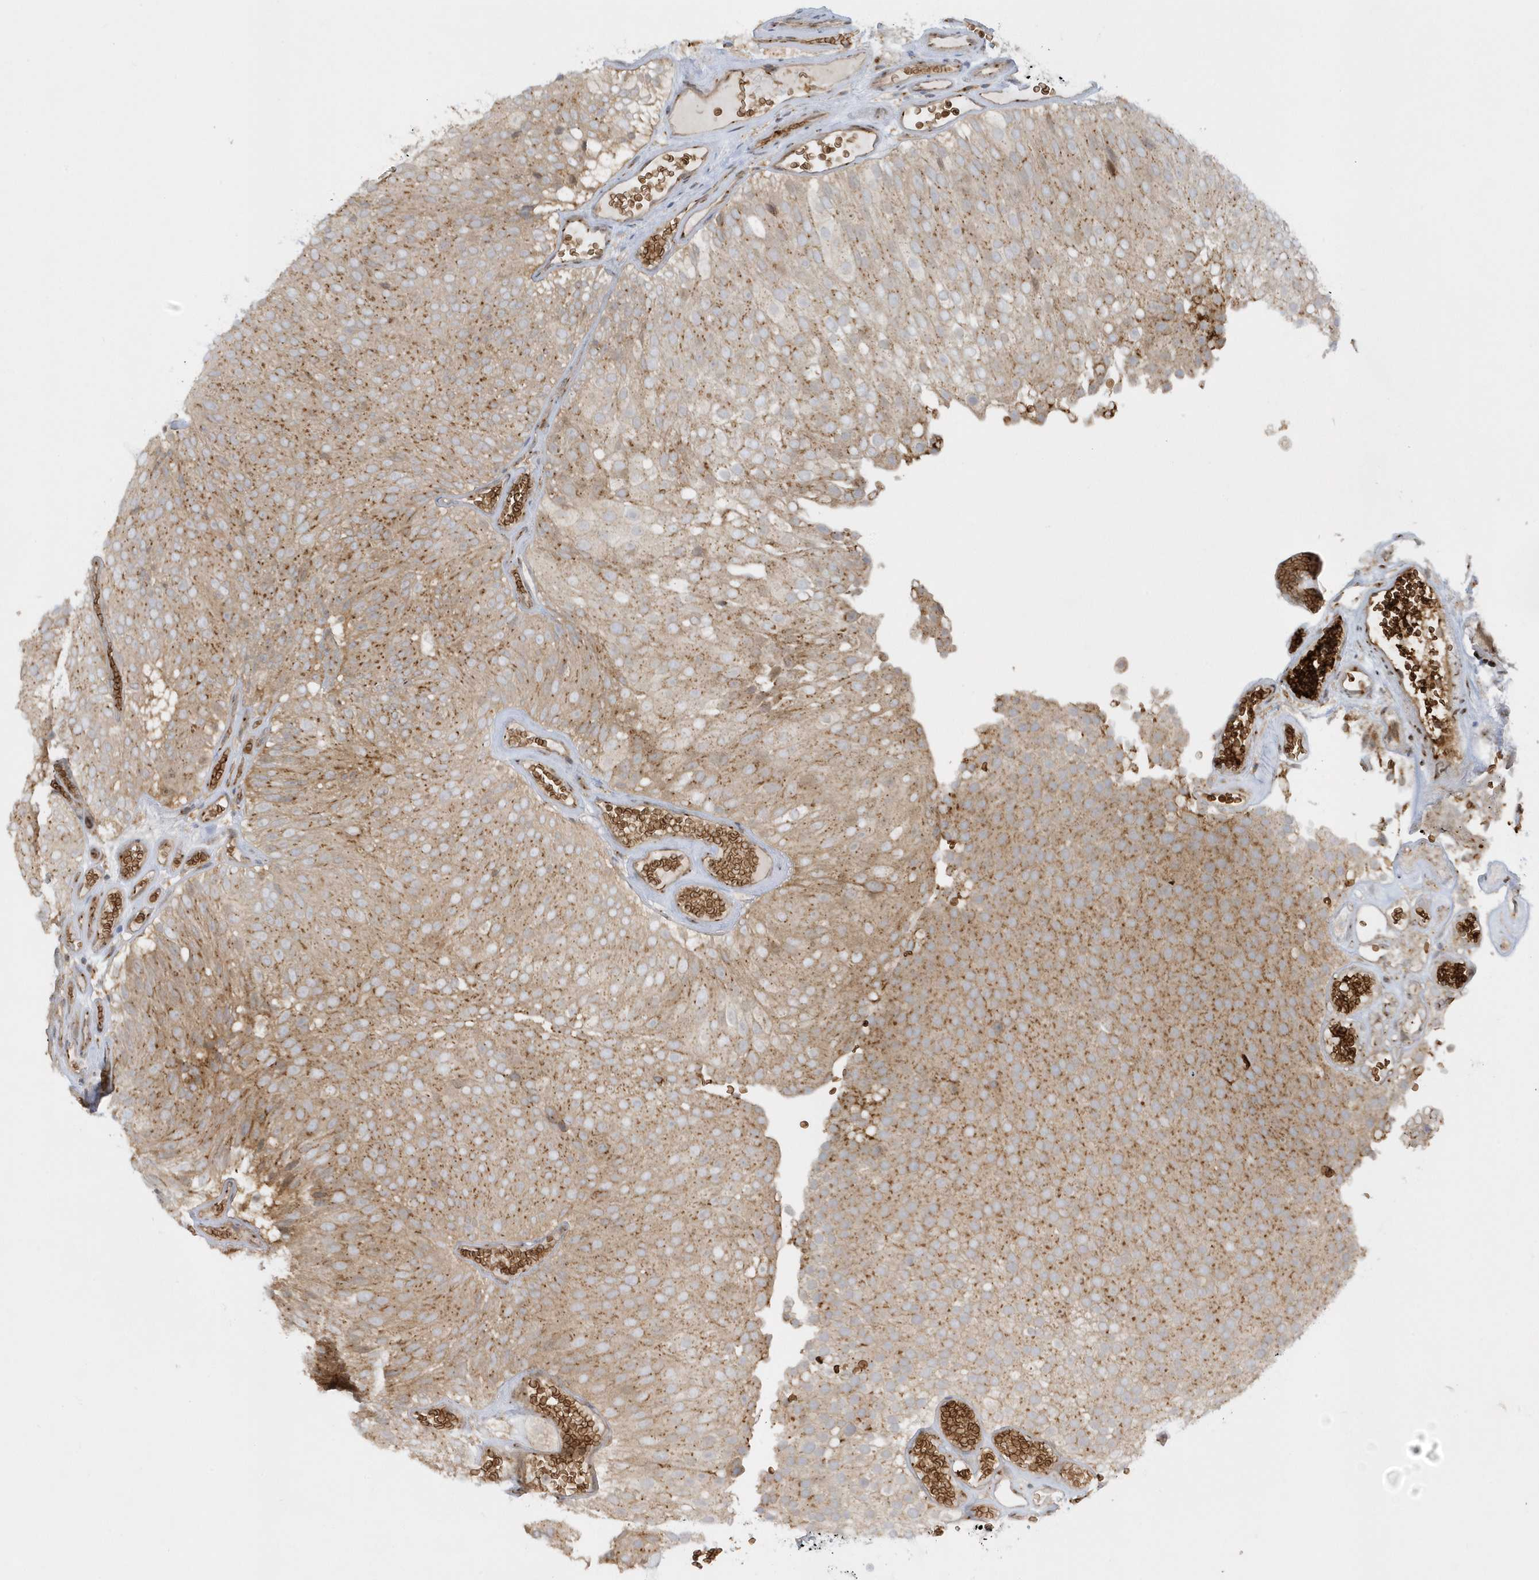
{"staining": {"intensity": "moderate", "quantity": ">75%", "location": "cytoplasmic/membranous"}, "tissue": "urothelial cancer", "cell_type": "Tumor cells", "image_type": "cancer", "snomed": [{"axis": "morphology", "description": "Urothelial carcinoma, Low grade"}, {"axis": "topography", "description": "Urinary bladder"}], "caption": "This histopathology image exhibits urothelial cancer stained with IHC to label a protein in brown. The cytoplasmic/membranous of tumor cells show moderate positivity for the protein. Nuclei are counter-stained blue.", "gene": "RPP40", "patient": {"sex": "male", "age": 78}}